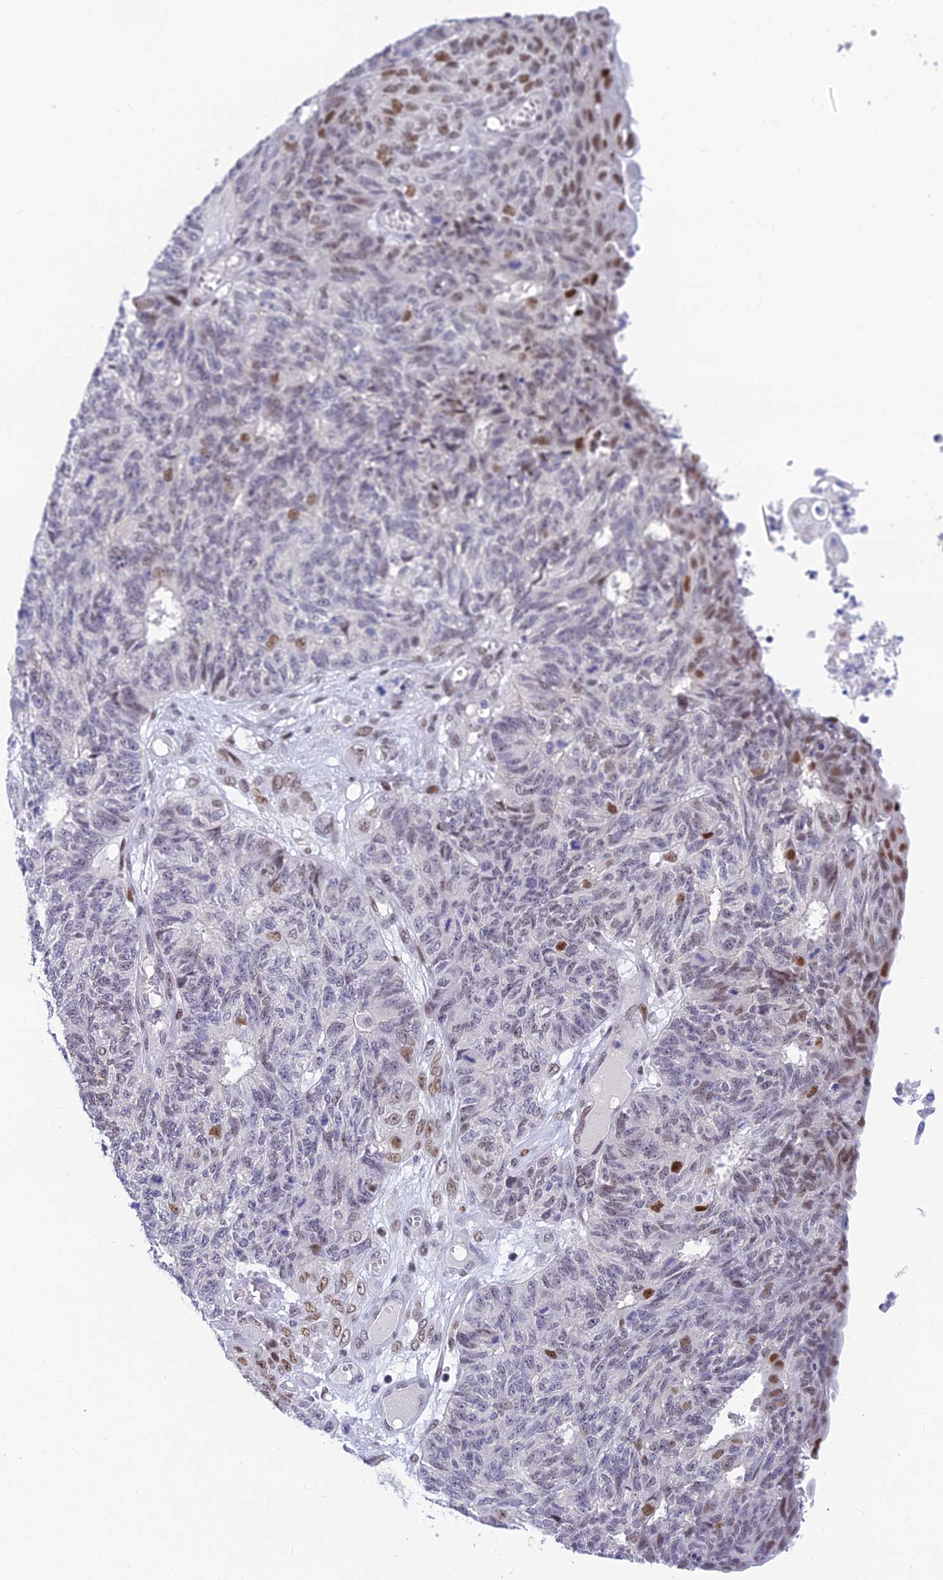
{"staining": {"intensity": "moderate", "quantity": "25%-75%", "location": "nuclear"}, "tissue": "endometrial cancer", "cell_type": "Tumor cells", "image_type": "cancer", "snomed": [{"axis": "morphology", "description": "Adenocarcinoma, NOS"}, {"axis": "topography", "description": "Endometrium"}], "caption": "Immunohistochemistry of human endometrial cancer (adenocarcinoma) displays medium levels of moderate nuclear expression in about 25%-75% of tumor cells. The protein of interest is shown in brown color, while the nuclei are stained blue.", "gene": "CLK4", "patient": {"sex": "female", "age": 32}}